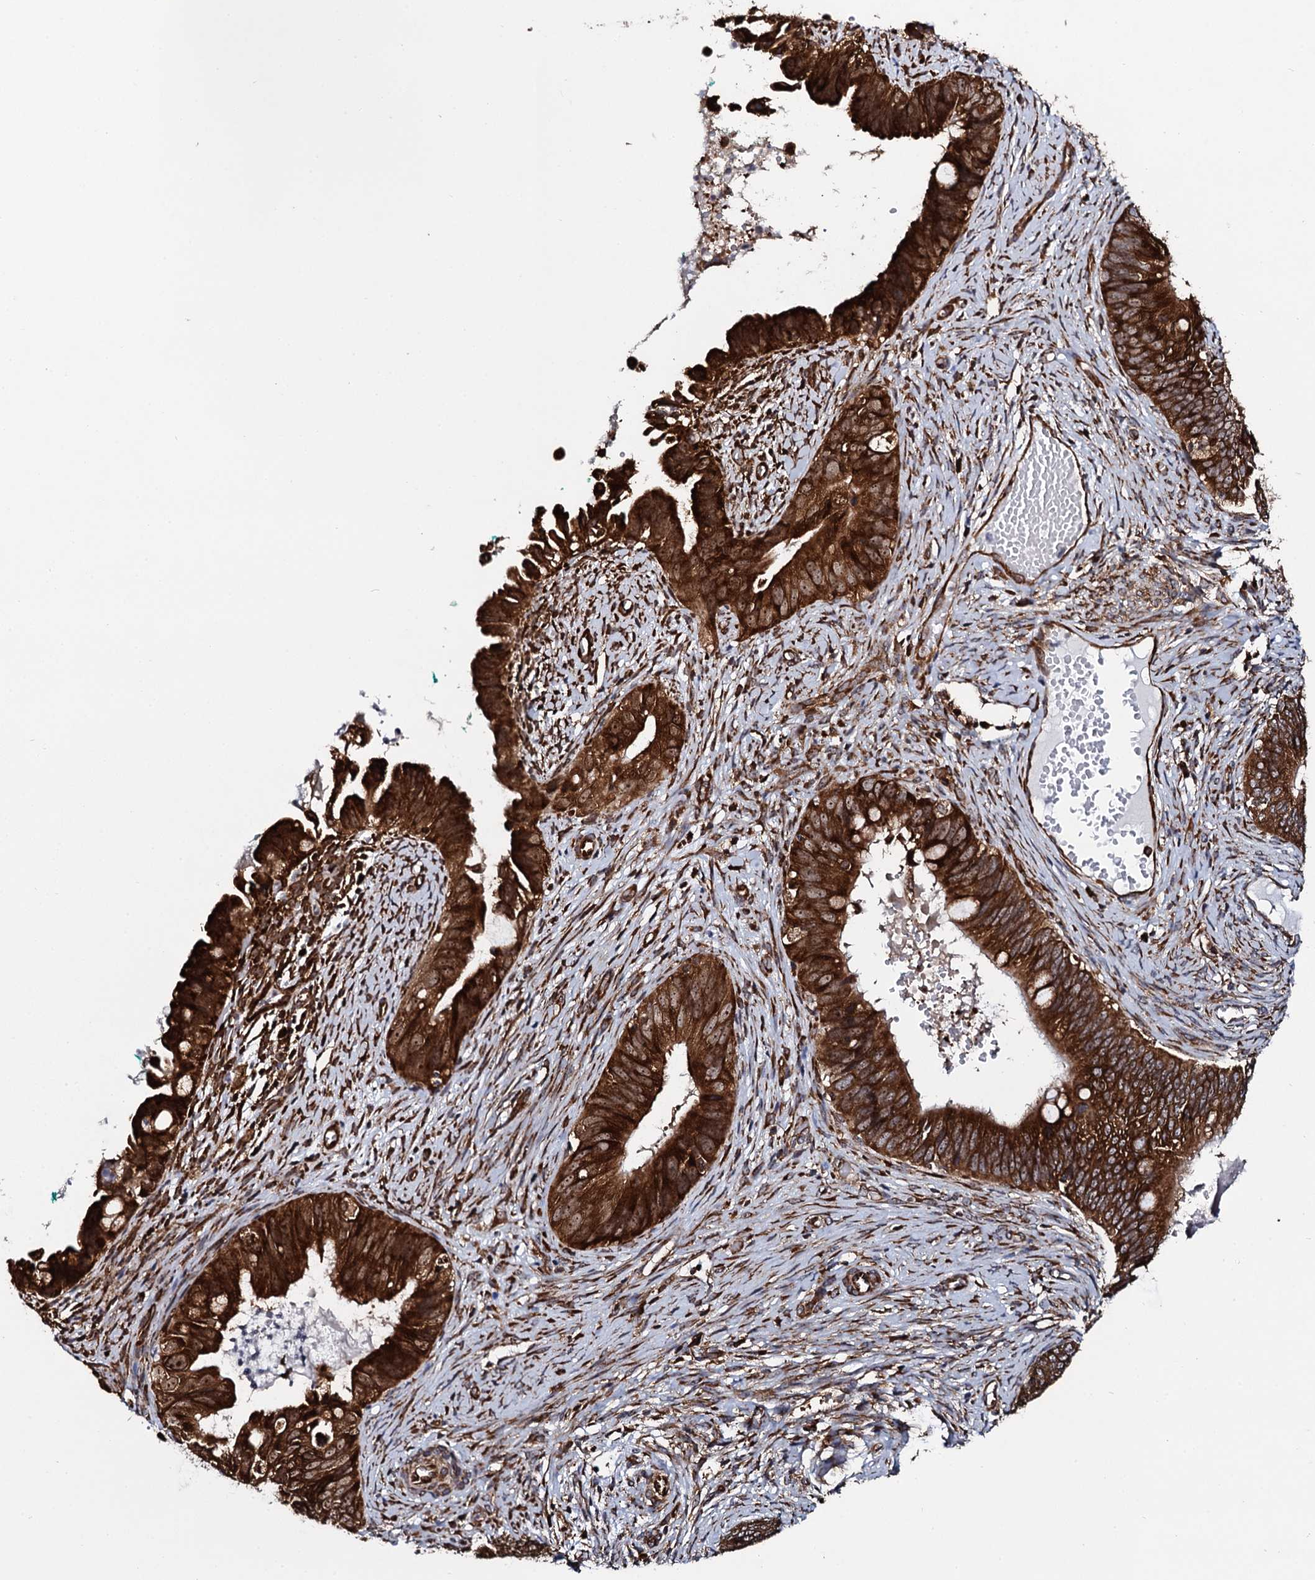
{"staining": {"intensity": "strong", "quantity": ">75%", "location": "cytoplasmic/membranous"}, "tissue": "cervical cancer", "cell_type": "Tumor cells", "image_type": "cancer", "snomed": [{"axis": "morphology", "description": "Adenocarcinoma, NOS"}, {"axis": "topography", "description": "Cervix"}], "caption": "Tumor cells demonstrate high levels of strong cytoplasmic/membranous staining in about >75% of cells in human cervical cancer.", "gene": "SPTY2D1", "patient": {"sex": "female", "age": 42}}